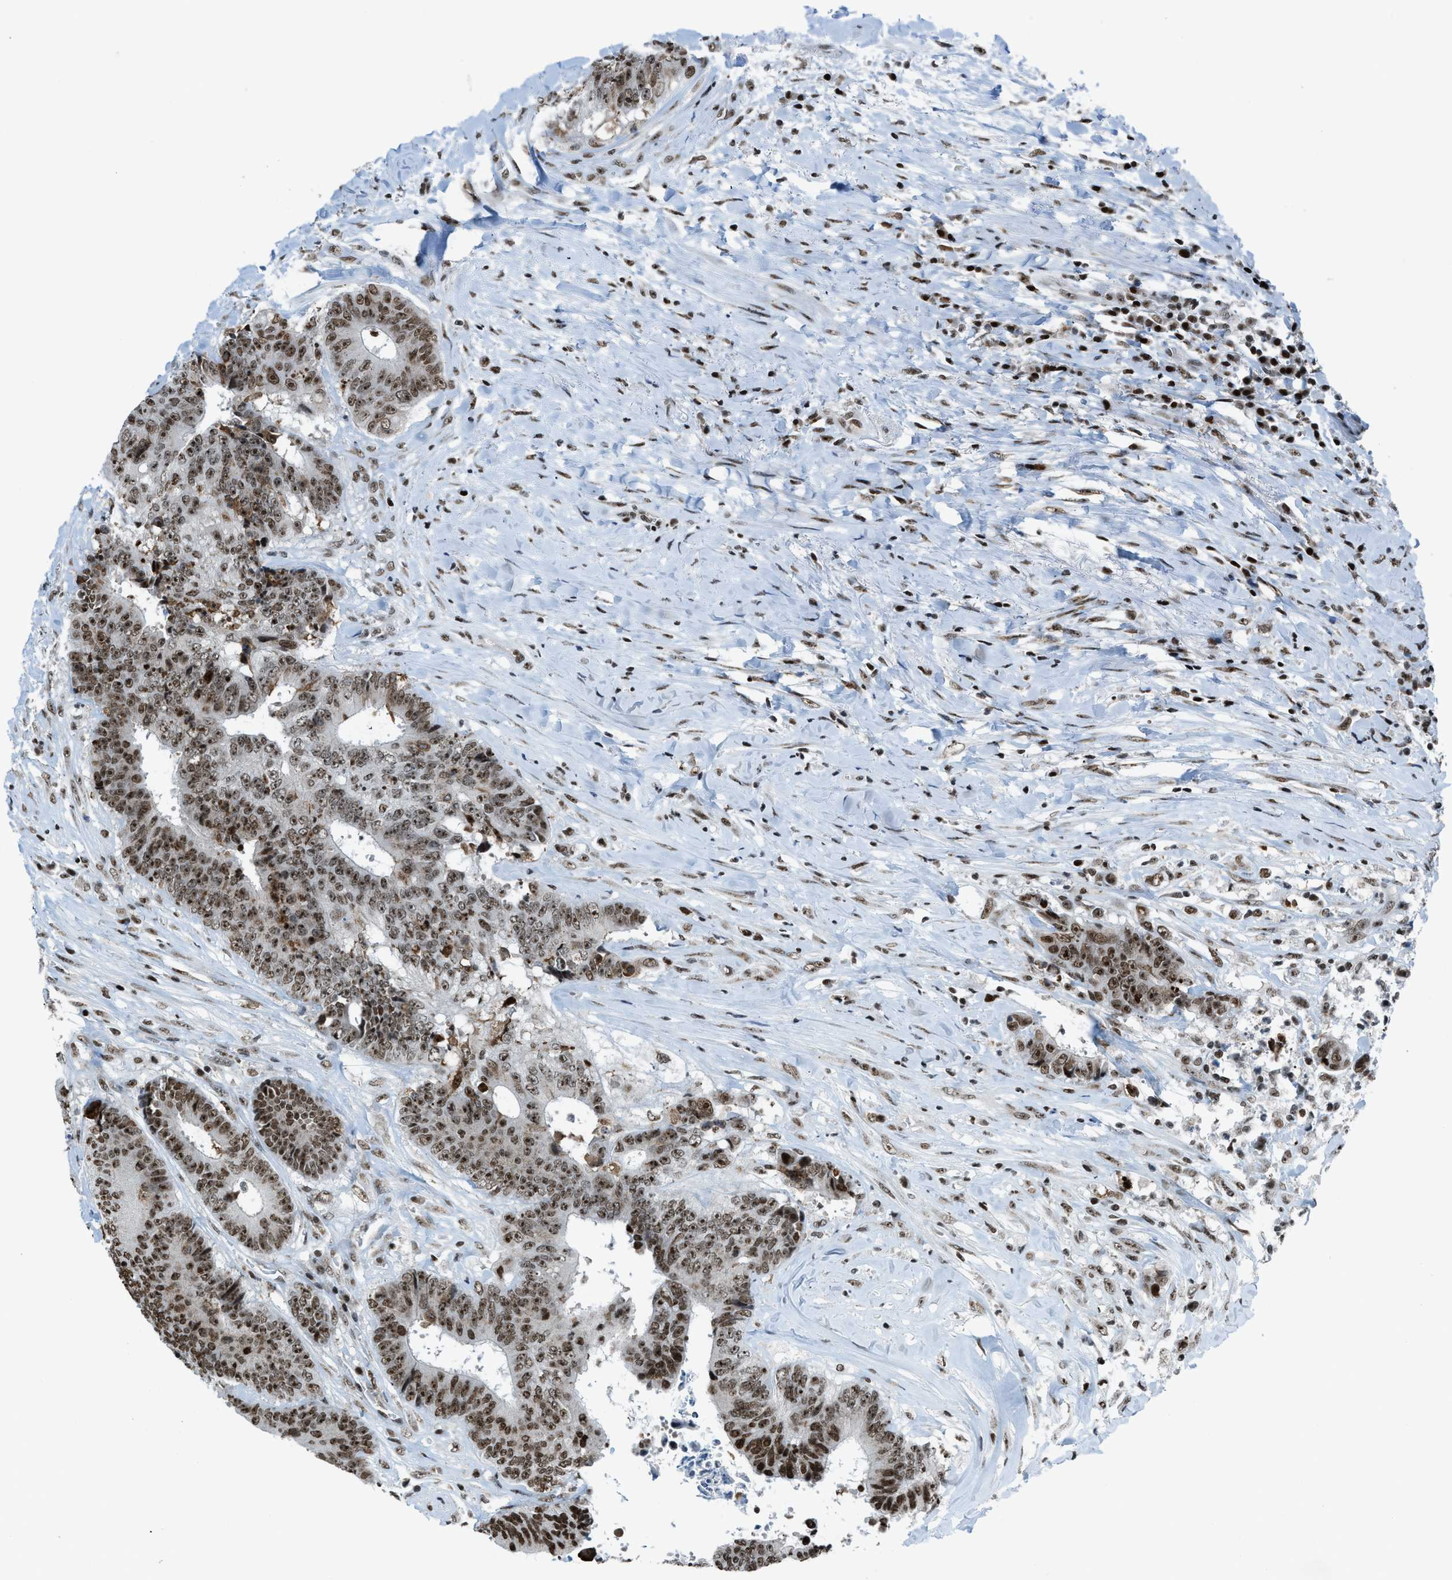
{"staining": {"intensity": "strong", "quantity": ">75%", "location": "nuclear"}, "tissue": "colorectal cancer", "cell_type": "Tumor cells", "image_type": "cancer", "snomed": [{"axis": "morphology", "description": "Adenocarcinoma, NOS"}, {"axis": "topography", "description": "Rectum"}], "caption": "Tumor cells demonstrate strong nuclear expression in approximately >75% of cells in adenocarcinoma (colorectal).", "gene": "RAD51B", "patient": {"sex": "male", "age": 72}}